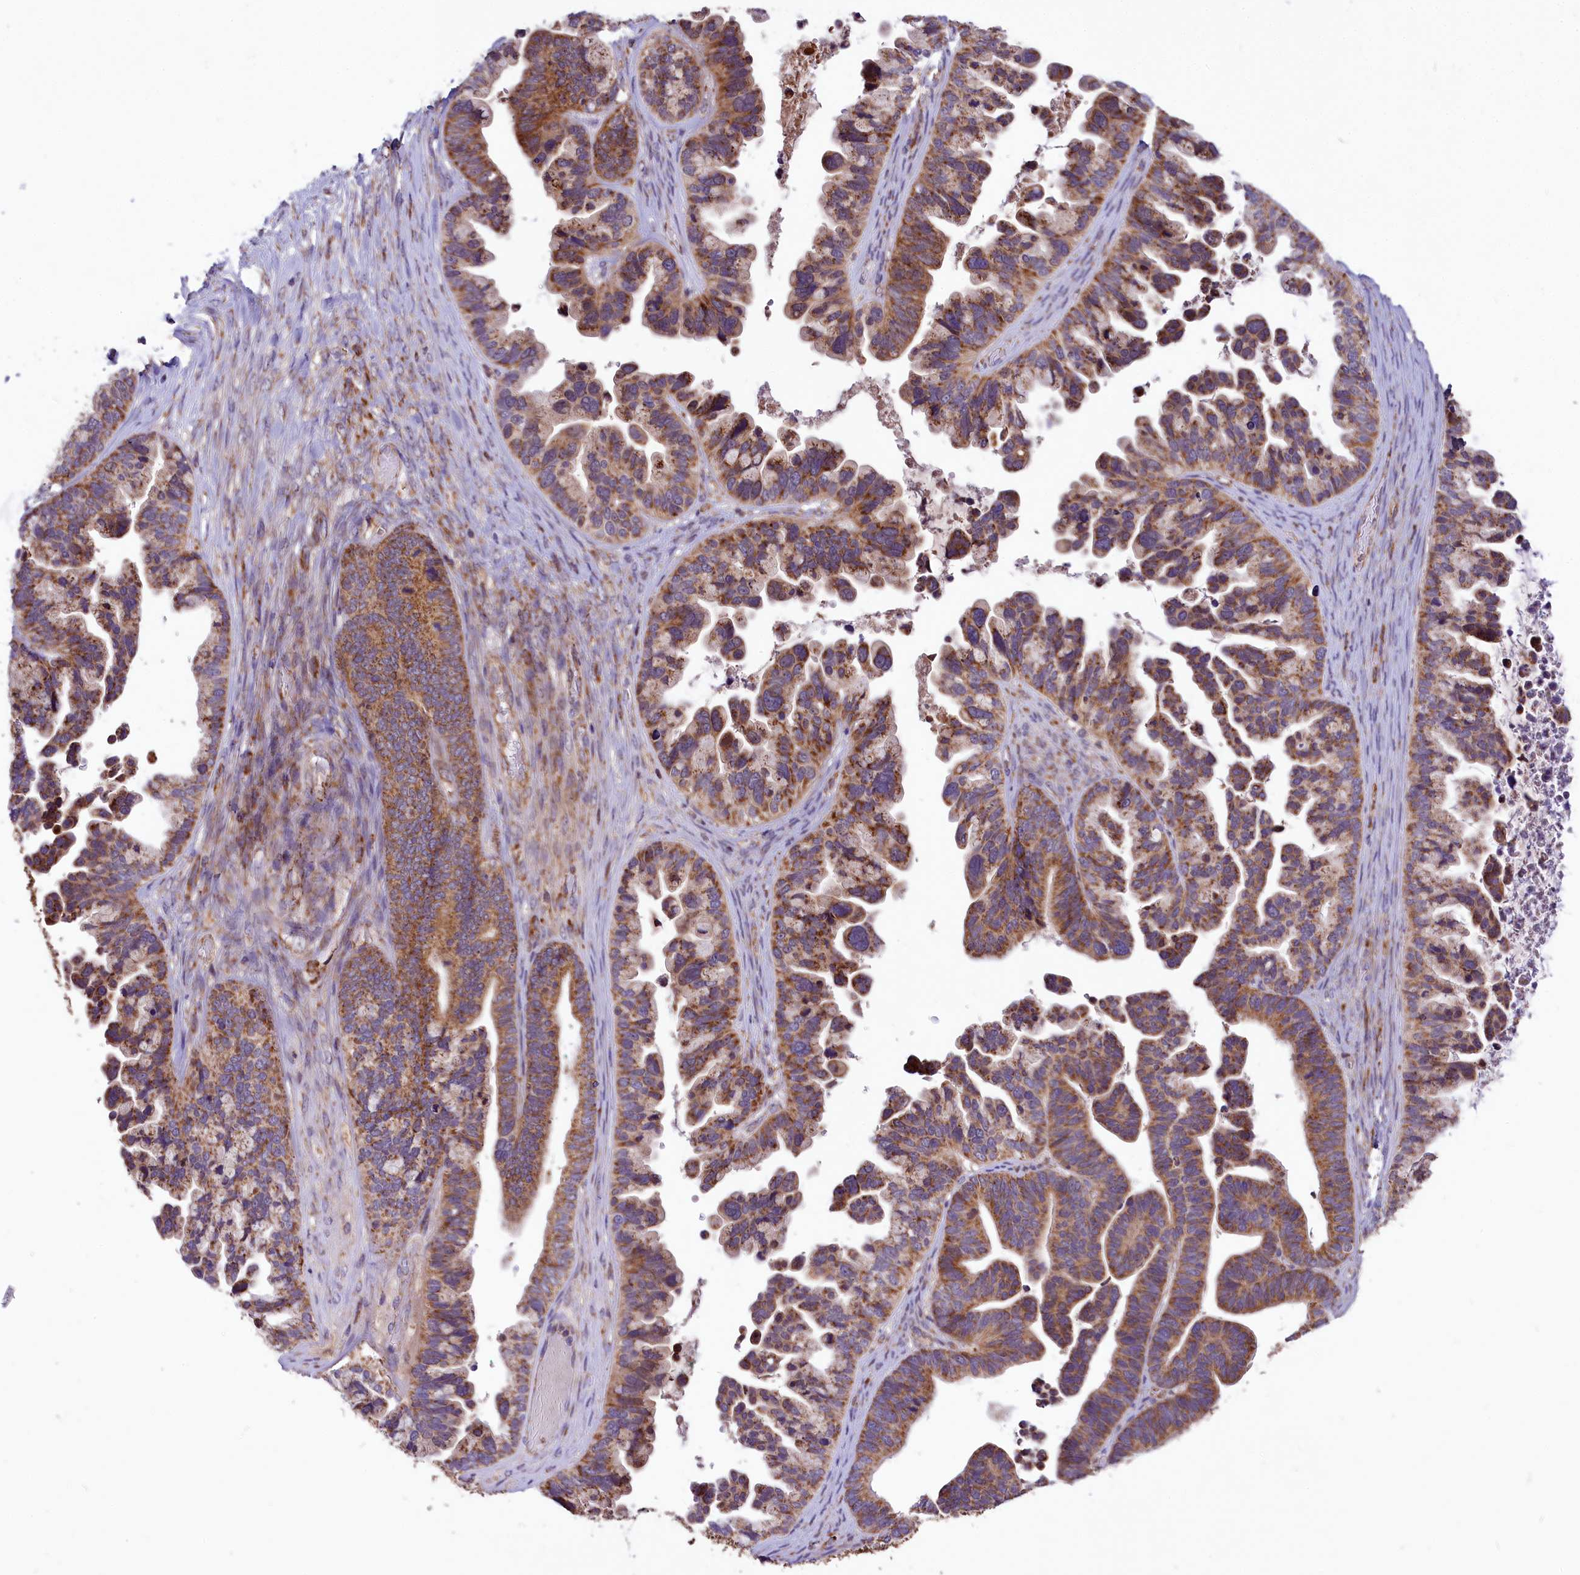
{"staining": {"intensity": "moderate", "quantity": ">75%", "location": "cytoplasmic/membranous"}, "tissue": "ovarian cancer", "cell_type": "Tumor cells", "image_type": "cancer", "snomed": [{"axis": "morphology", "description": "Cystadenocarcinoma, serous, NOS"}, {"axis": "topography", "description": "Ovary"}], "caption": "A brown stain labels moderate cytoplasmic/membranous expression of a protein in human serous cystadenocarcinoma (ovarian) tumor cells. (Stains: DAB in brown, nuclei in blue, Microscopy: brightfield microscopy at high magnification).", "gene": "COX17", "patient": {"sex": "female", "age": 56}}